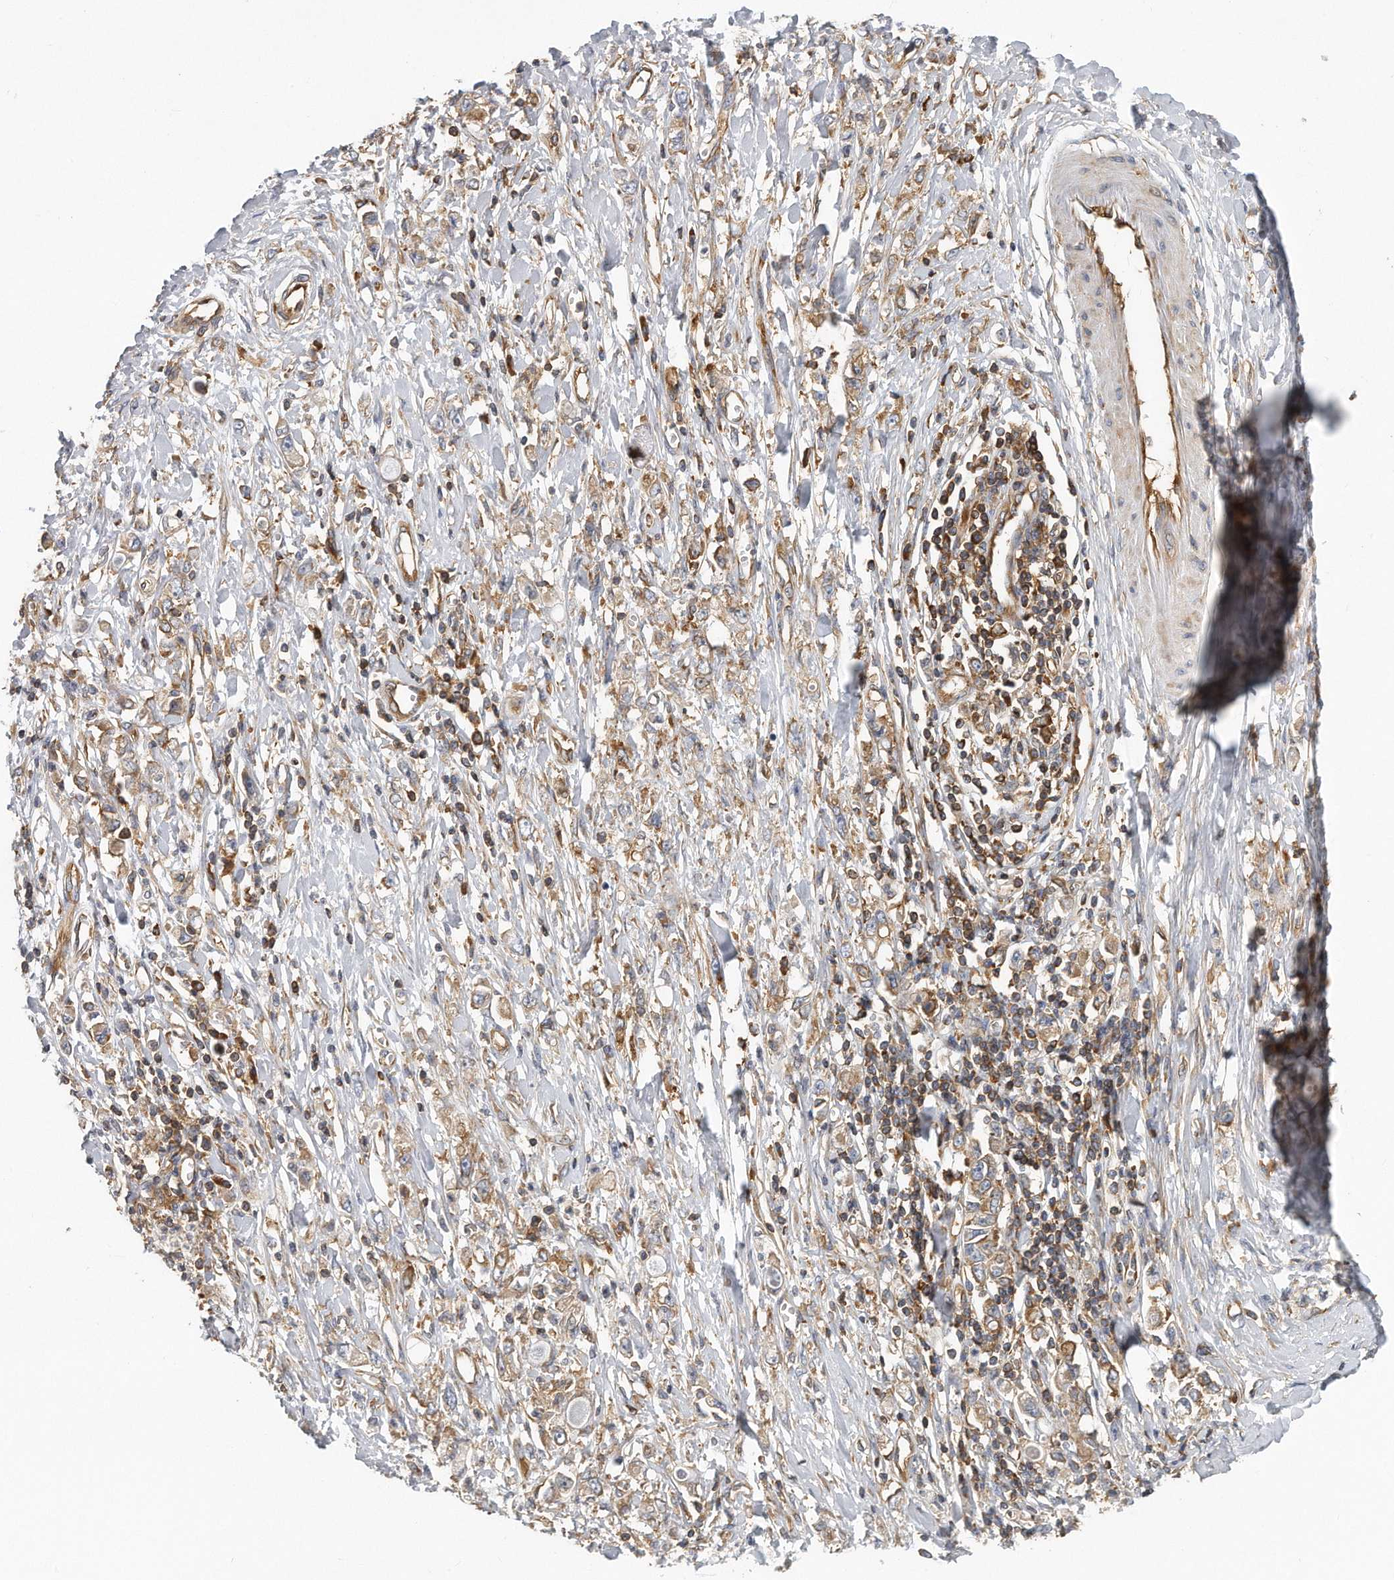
{"staining": {"intensity": "weak", "quantity": "25%-75%", "location": "cytoplasmic/membranous"}, "tissue": "stomach cancer", "cell_type": "Tumor cells", "image_type": "cancer", "snomed": [{"axis": "morphology", "description": "Adenocarcinoma, NOS"}, {"axis": "topography", "description": "Stomach"}], "caption": "Weak cytoplasmic/membranous staining is identified in about 25%-75% of tumor cells in adenocarcinoma (stomach).", "gene": "EIF3I", "patient": {"sex": "female", "age": 76}}